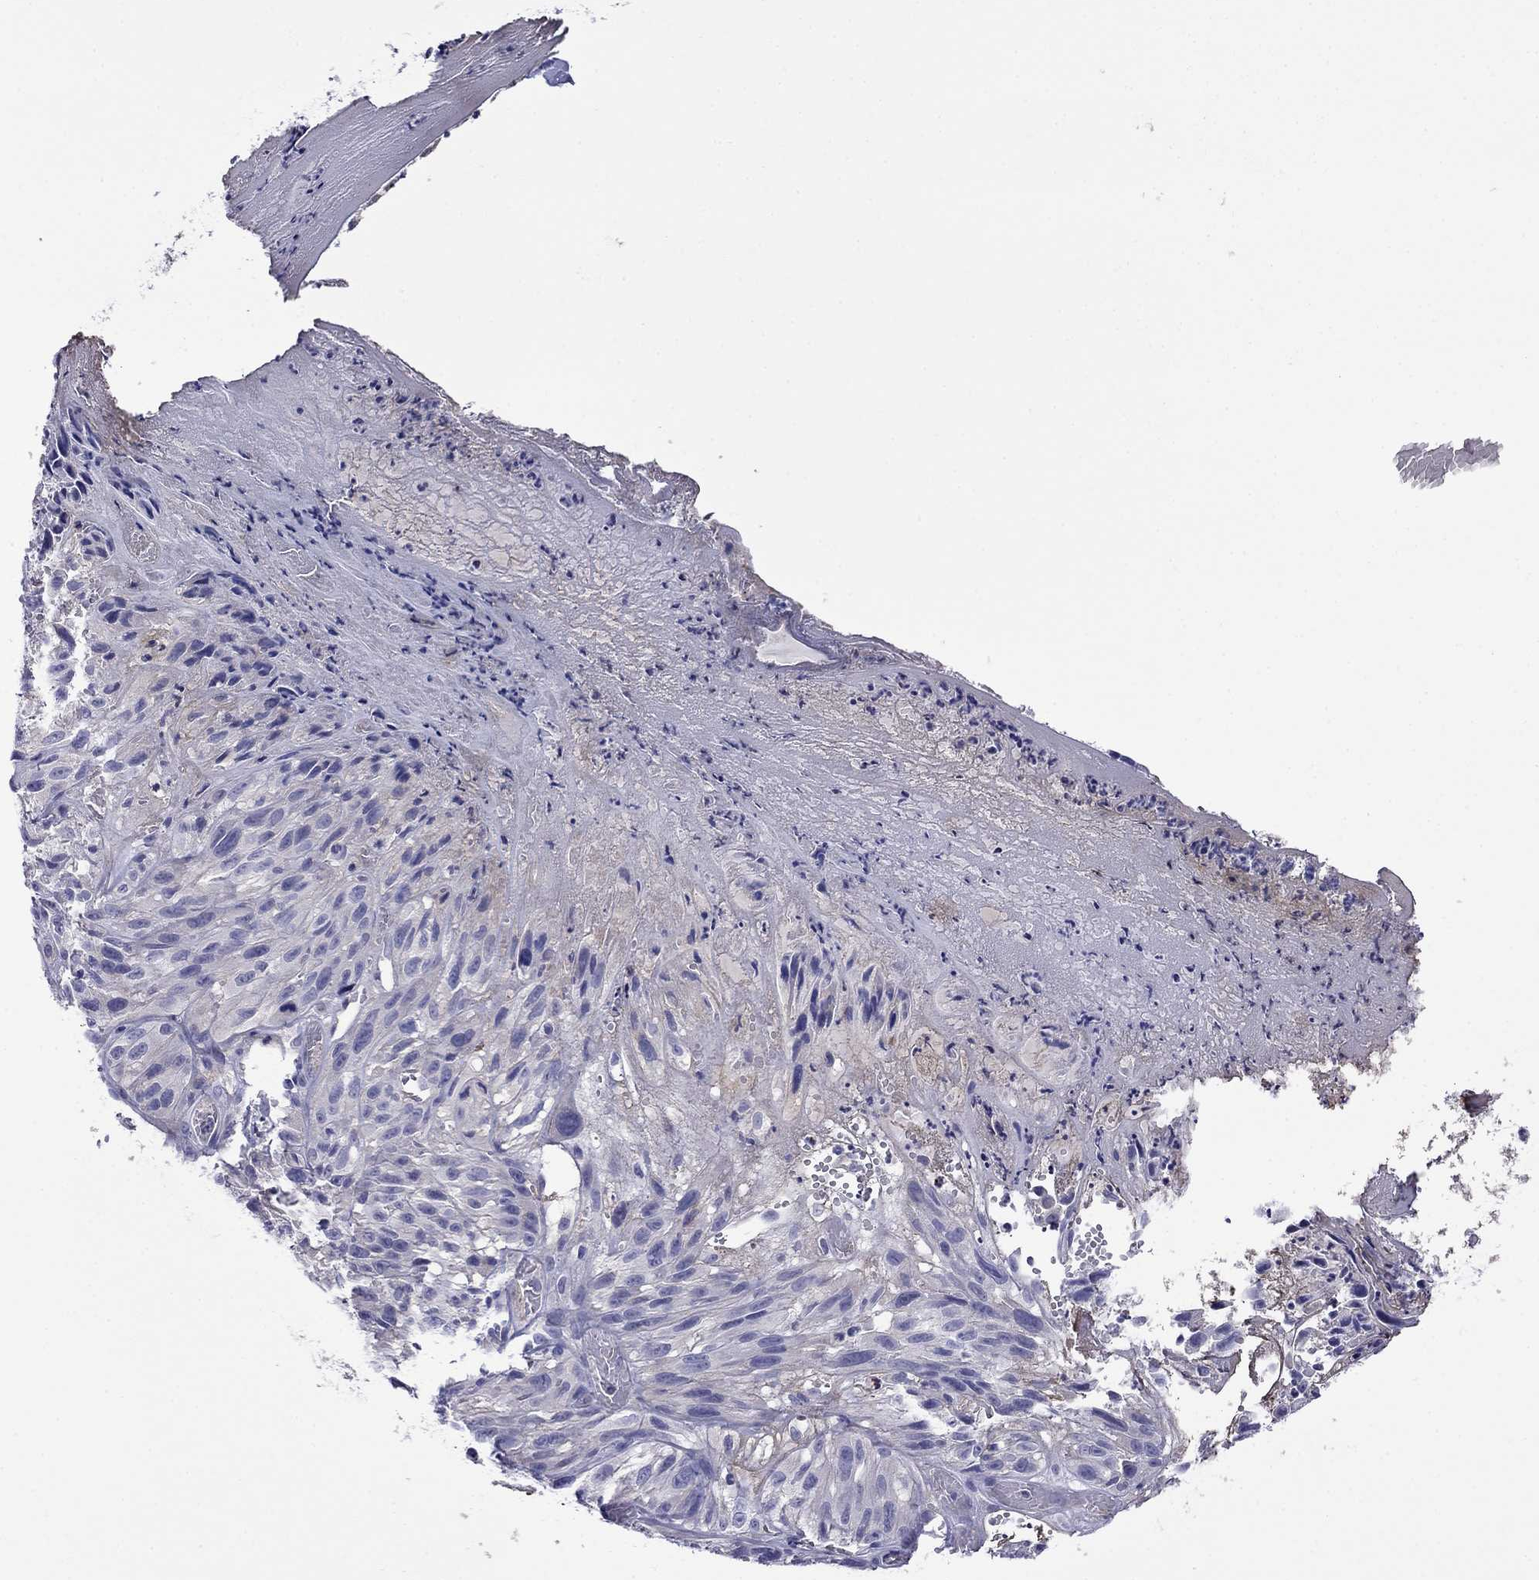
{"staining": {"intensity": "negative", "quantity": "none", "location": "none"}, "tissue": "melanoma", "cell_type": "Tumor cells", "image_type": "cancer", "snomed": [{"axis": "morphology", "description": "Malignant melanoma, NOS"}, {"axis": "topography", "description": "Skin"}], "caption": "This micrograph is of melanoma stained with immunohistochemistry (IHC) to label a protein in brown with the nuclei are counter-stained blue. There is no expression in tumor cells.", "gene": "STAR", "patient": {"sex": "male", "age": 51}}